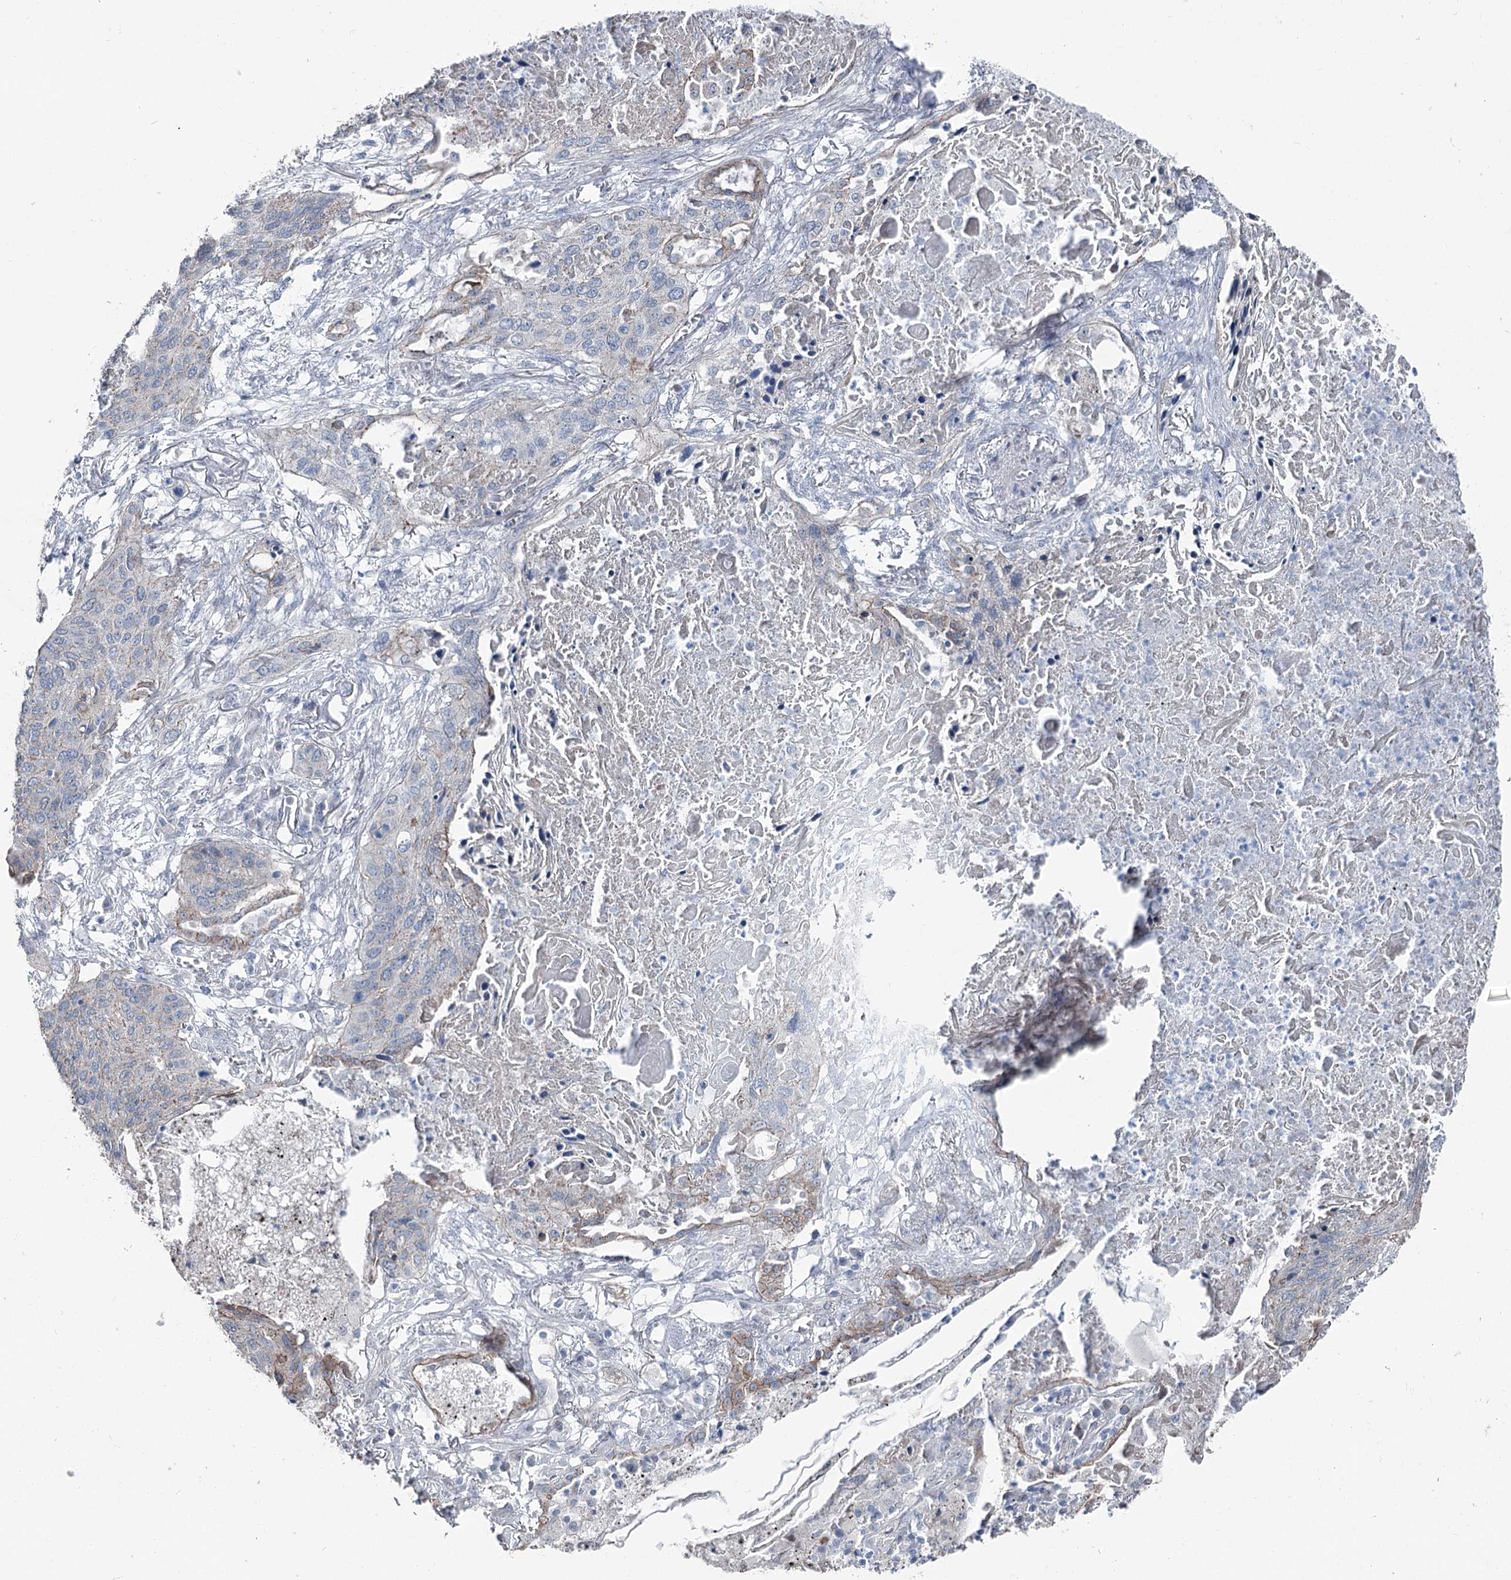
{"staining": {"intensity": "moderate", "quantity": "<25%", "location": "cytoplasmic/membranous"}, "tissue": "lung cancer", "cell_type": "Tumor cells", "image_type": "cancer", "snomed": [{"axis": "morphology", "description": "Squamous cell carcinoma, NOS"}, {"axis": "topography", "description": "Lung"}], "caption": "Lung cancer (squamous cell carcinoma) stained for a protein (brown) demonstrates moderate cytoplasmic/membranous positive expression in about <25% of tumor cells.", "gene": "FAM120B", "patient": {"sex": "female", "age": 63}}